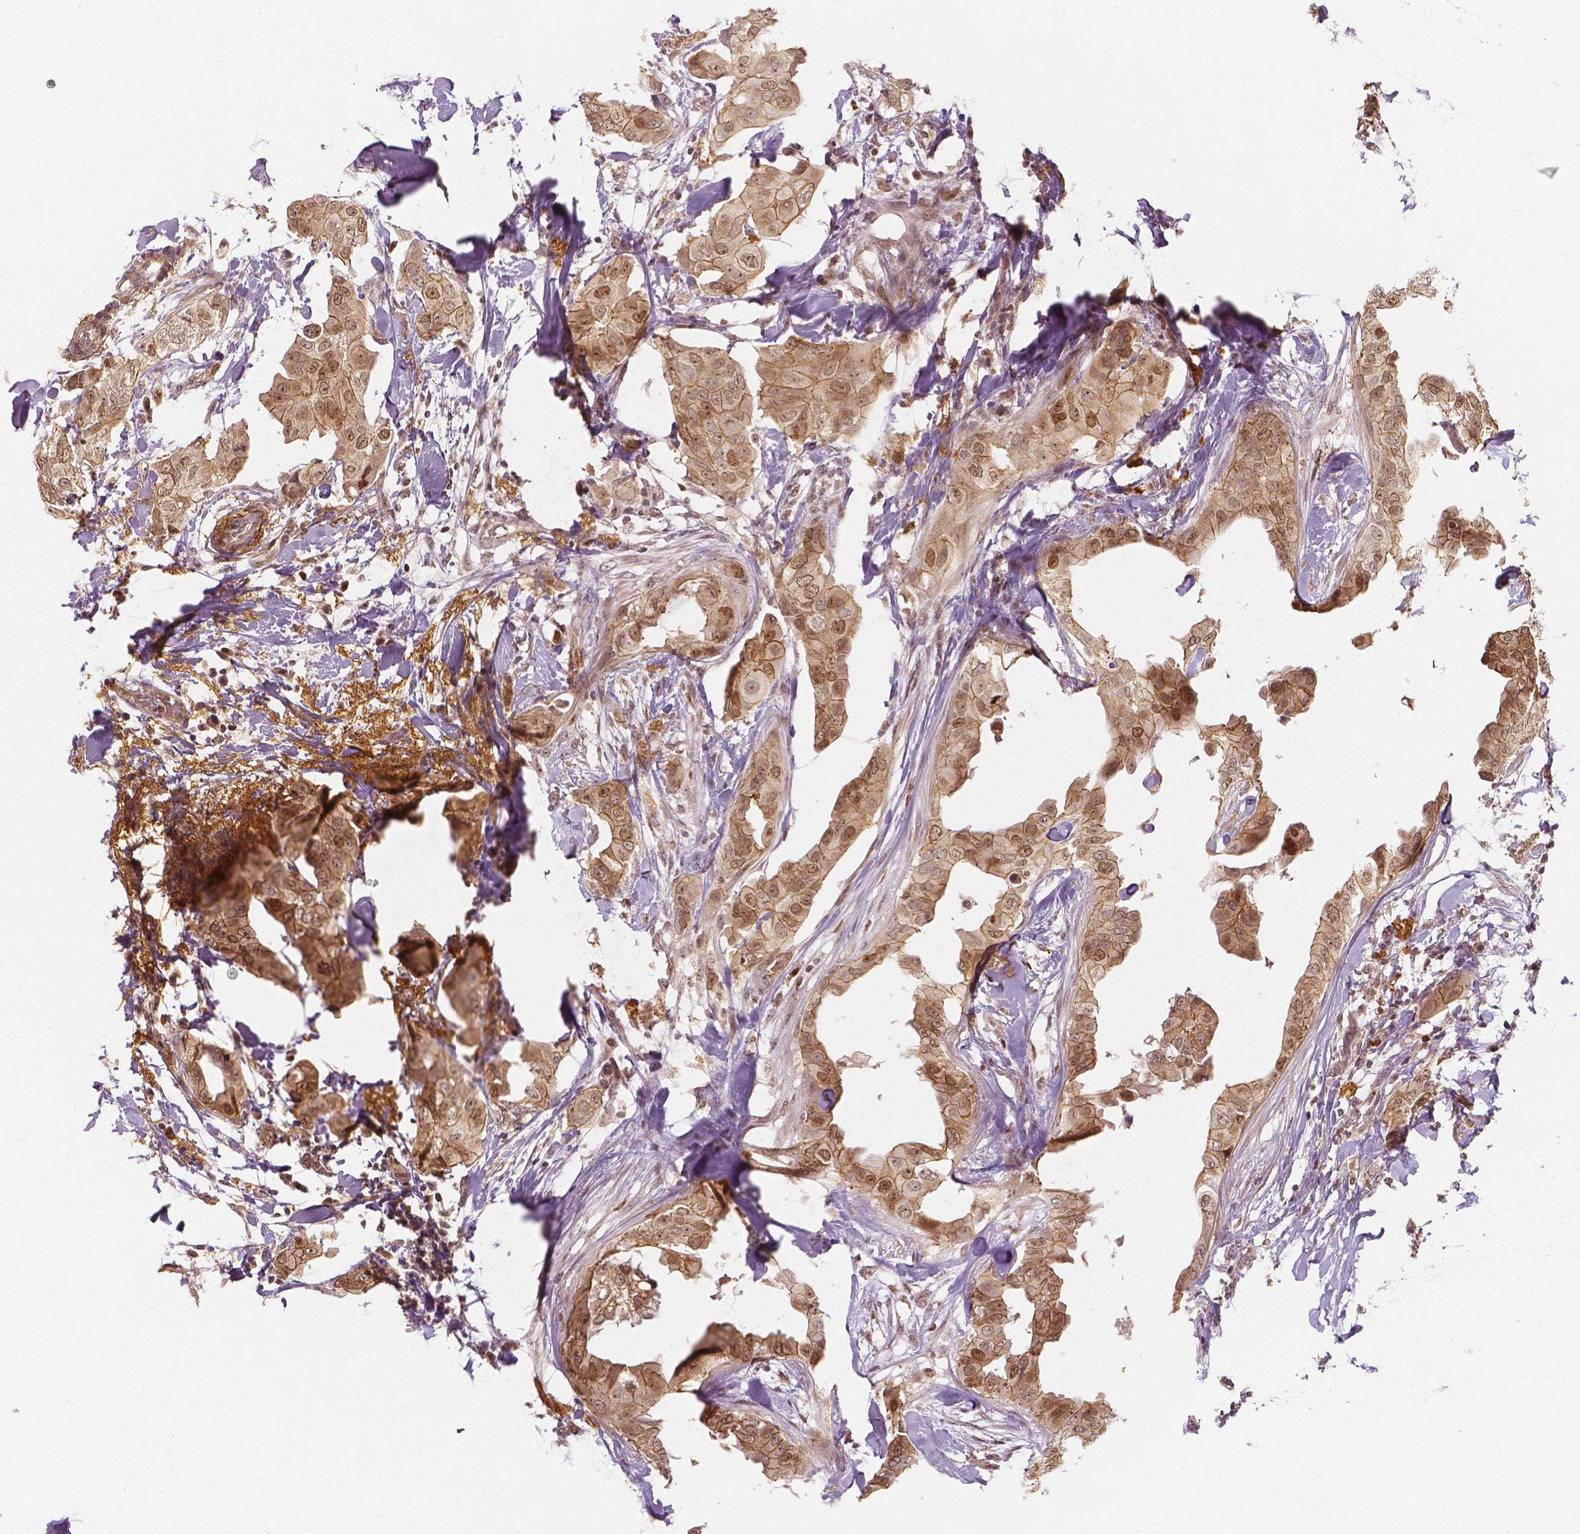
{"staining": {"intensity": "moderate", "quantity": ">75%", "location": "cytoplasmic/membranous,nuclear"}, "tissue": "breast cancer", "cell_type": "Tumor cells", "image_type": "cancer", "snomed": [{"axis": "morphology", "description": "Normal tissue, NOS"}, {"axis": "morphology", "description": "Duct carcinoma"}, {"axis": "topography", "description": "Breast"}], "caption": "IHC (DAB) staining of breast cancer (infiltrating ductal carcinoma) exhibits moderate cytoplasmic/membranous and nuclear protein positivity in about >75% of tumor cells.", "gene": "NSD2", "patient": {"sex": "female", "age": 40}}